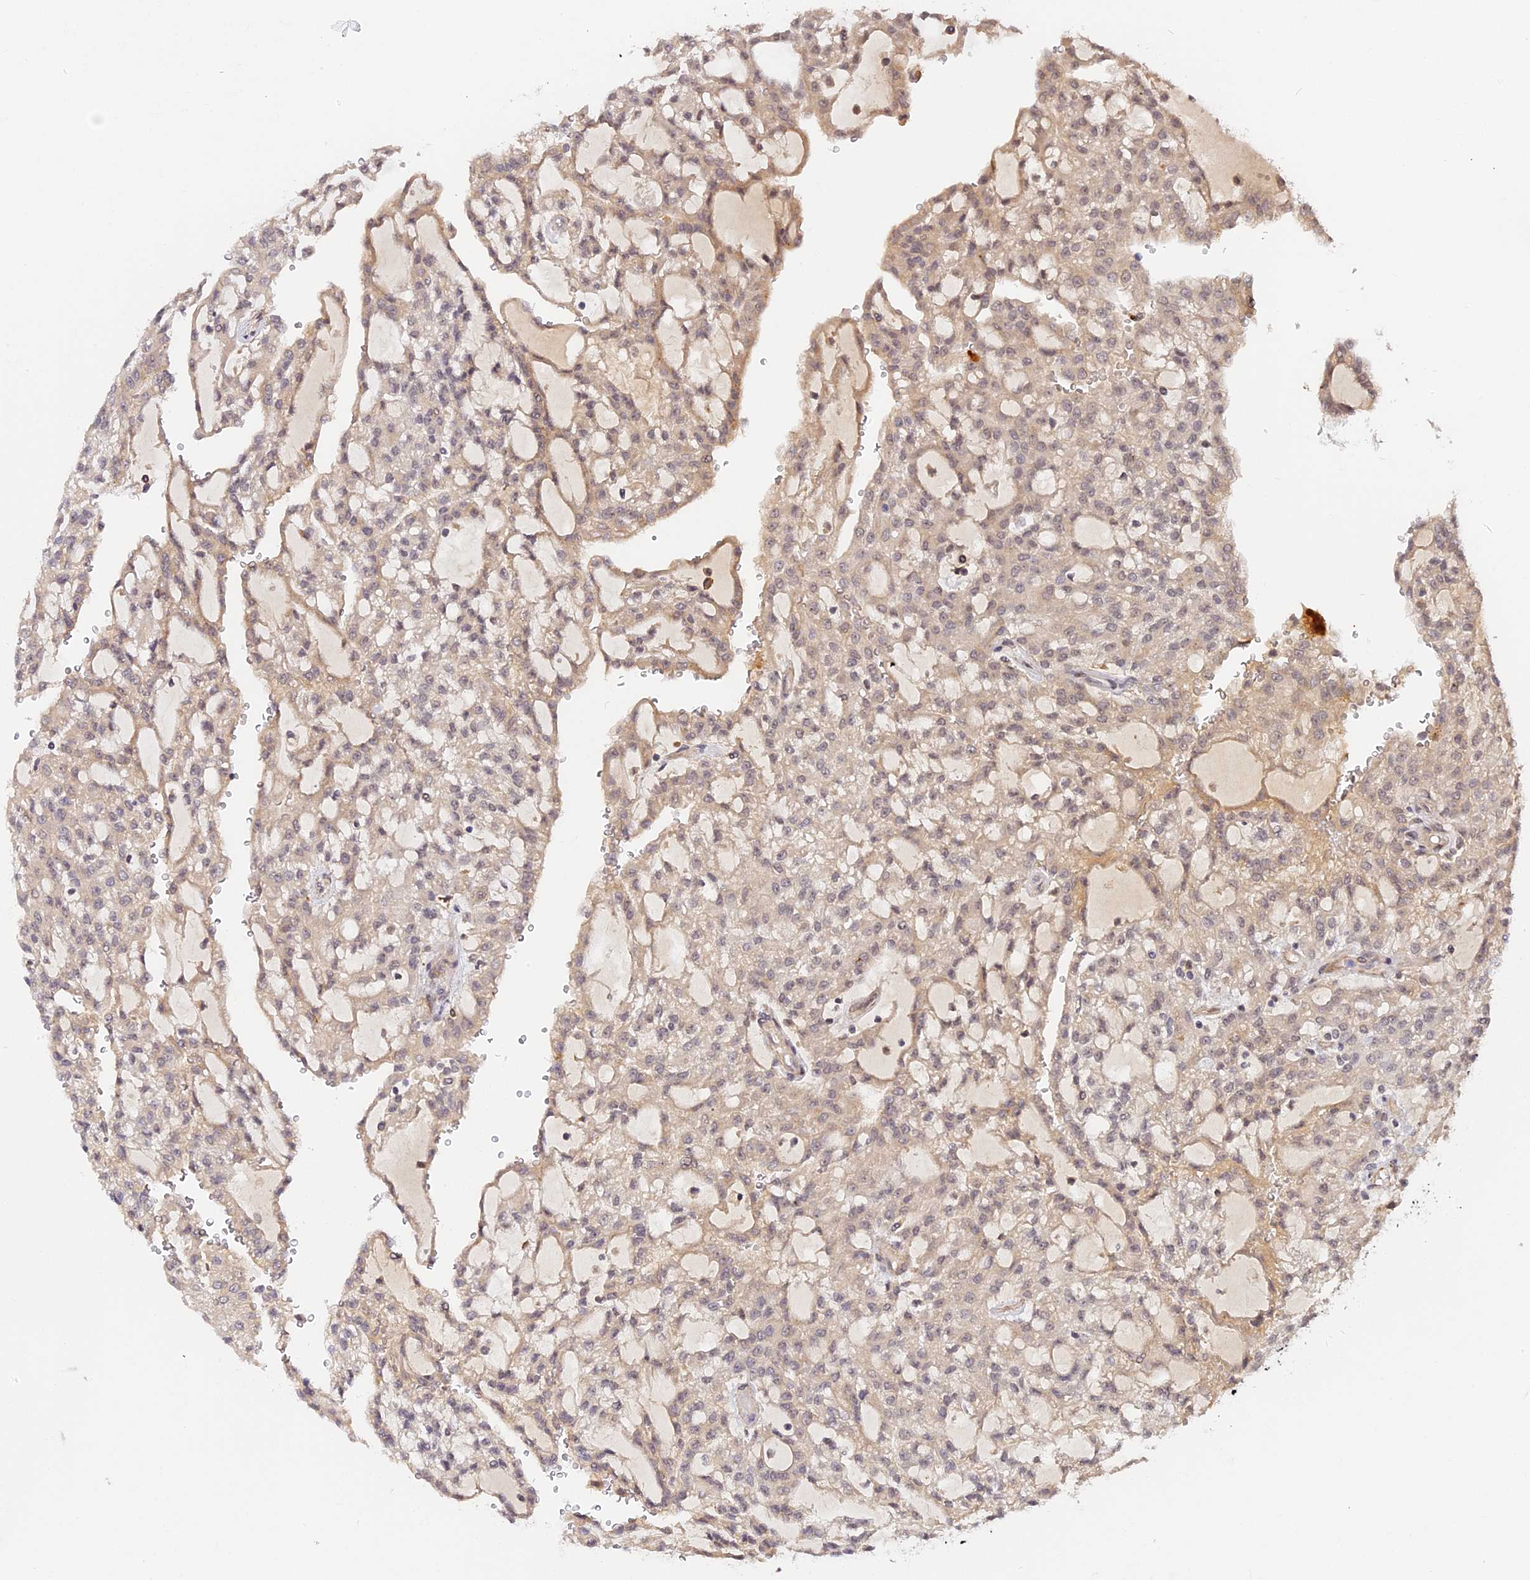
{"staining": {"intensity": "weak", "quantity": "<25%", "location": "cytoplasmic/membranous"}, "tissue": "renal cancer", "cell_type": "Tumor cells", "image_type": "cancer", "snomed": [{"axis": "morphology", "description": "Adenocarcinoma, NOS"}, {"axis": "topography", "description": "Kidney"}], "caption": "Protein analysis of renal adenocarcinoma shows no significant expression in tumor cells.", "gene": "IMPACT", "patient": {"sex": "male", "age": 63}}